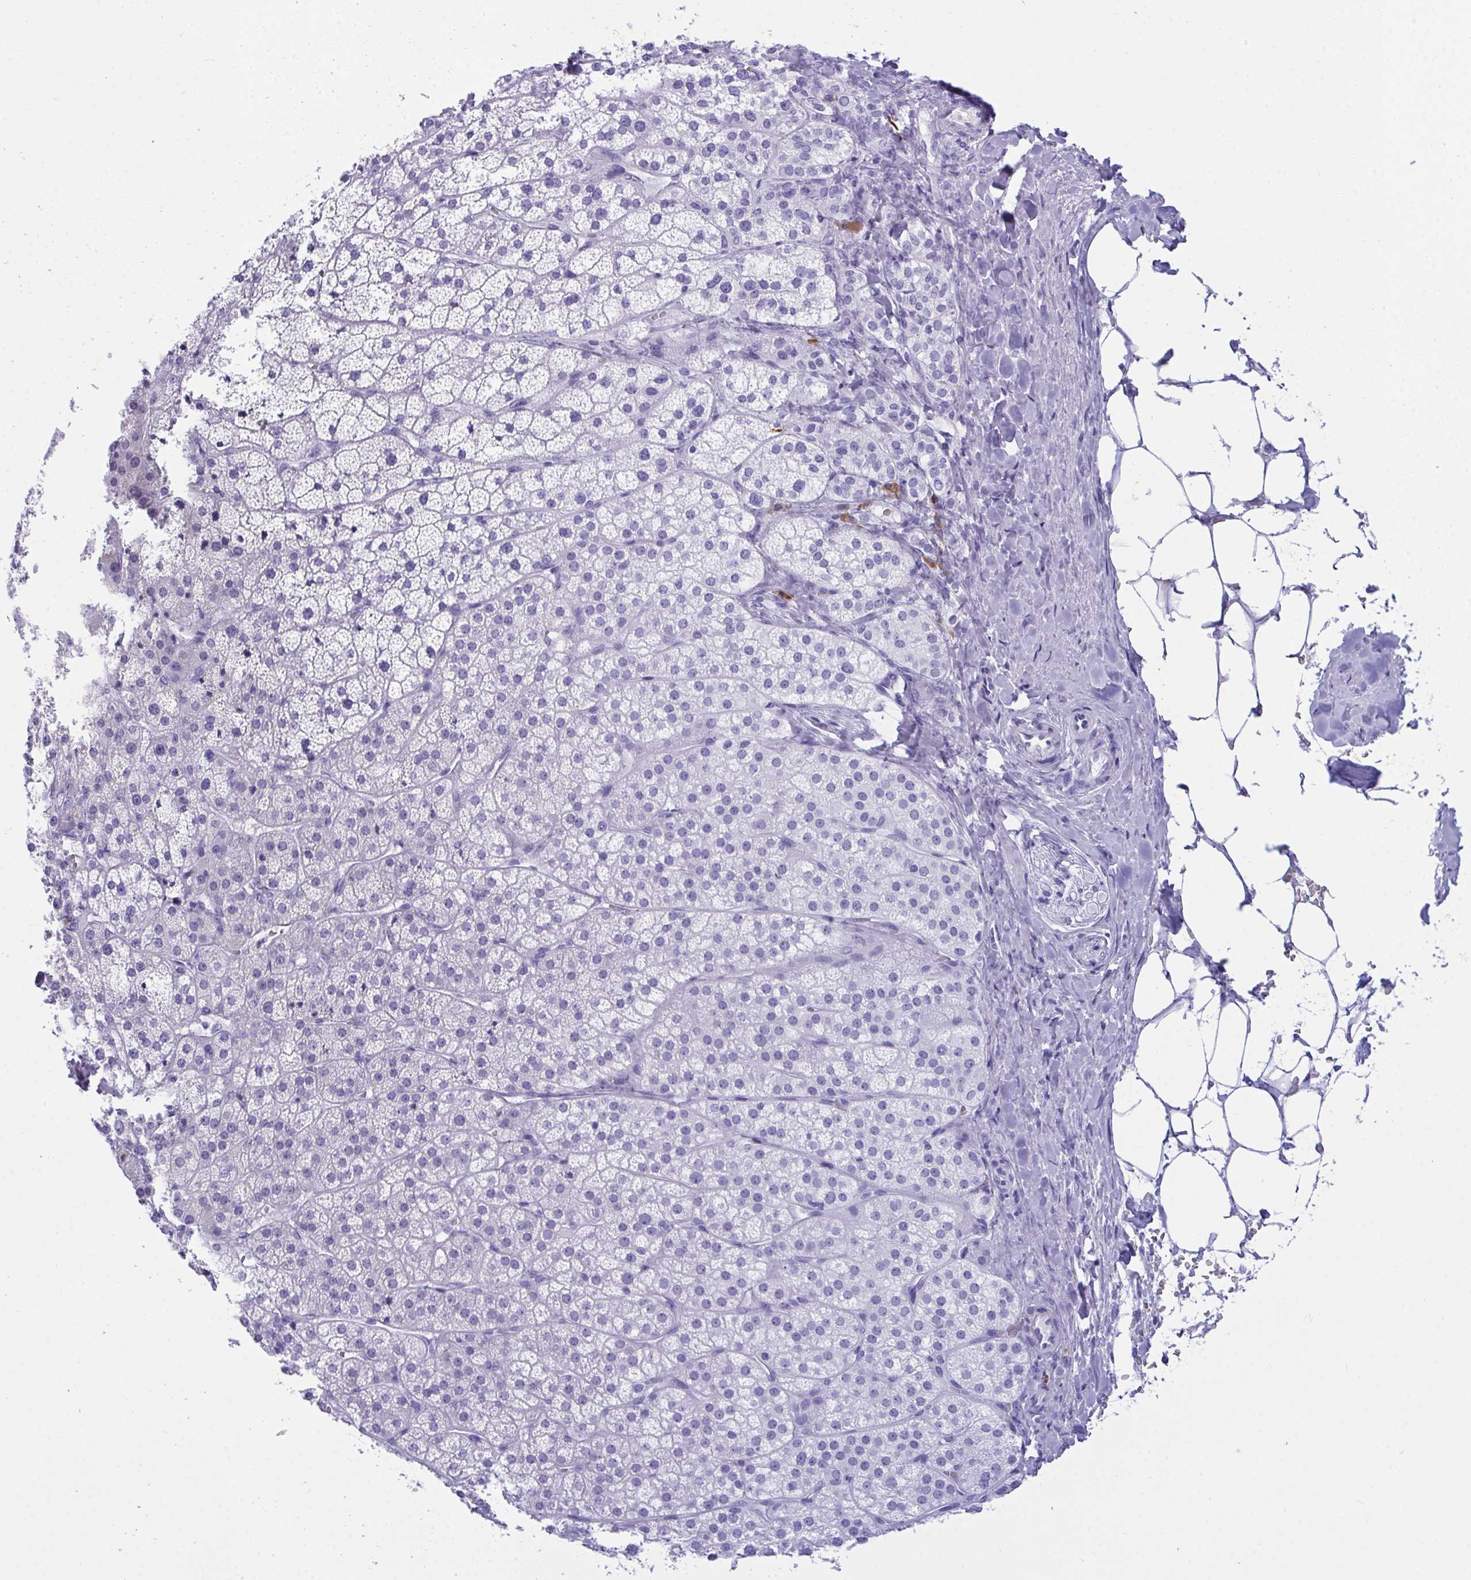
{"staining": {"intensity": "negative", "quantity": "none", "location": "none"}, "tissue": "adrenal gland", "cell_type": "Glandular cells", "image_type": "normal", "snomed": [{"axis": "morphology", "description": "Normal tissue, NOS"}, {"axis": "topography", "description": "Adrenal gland"}], "caption": "Normal adrenal gland was stained to show a protein in brown. There is no significant expression in glandular cells. Brightfield microscopy of immunohistochemistry (IHC) stained with DAB (brown) and hematoxylin (blue), captured at high magnification.", "gene": "BEST4", "patient": {"sex": "male", "age": 53}}